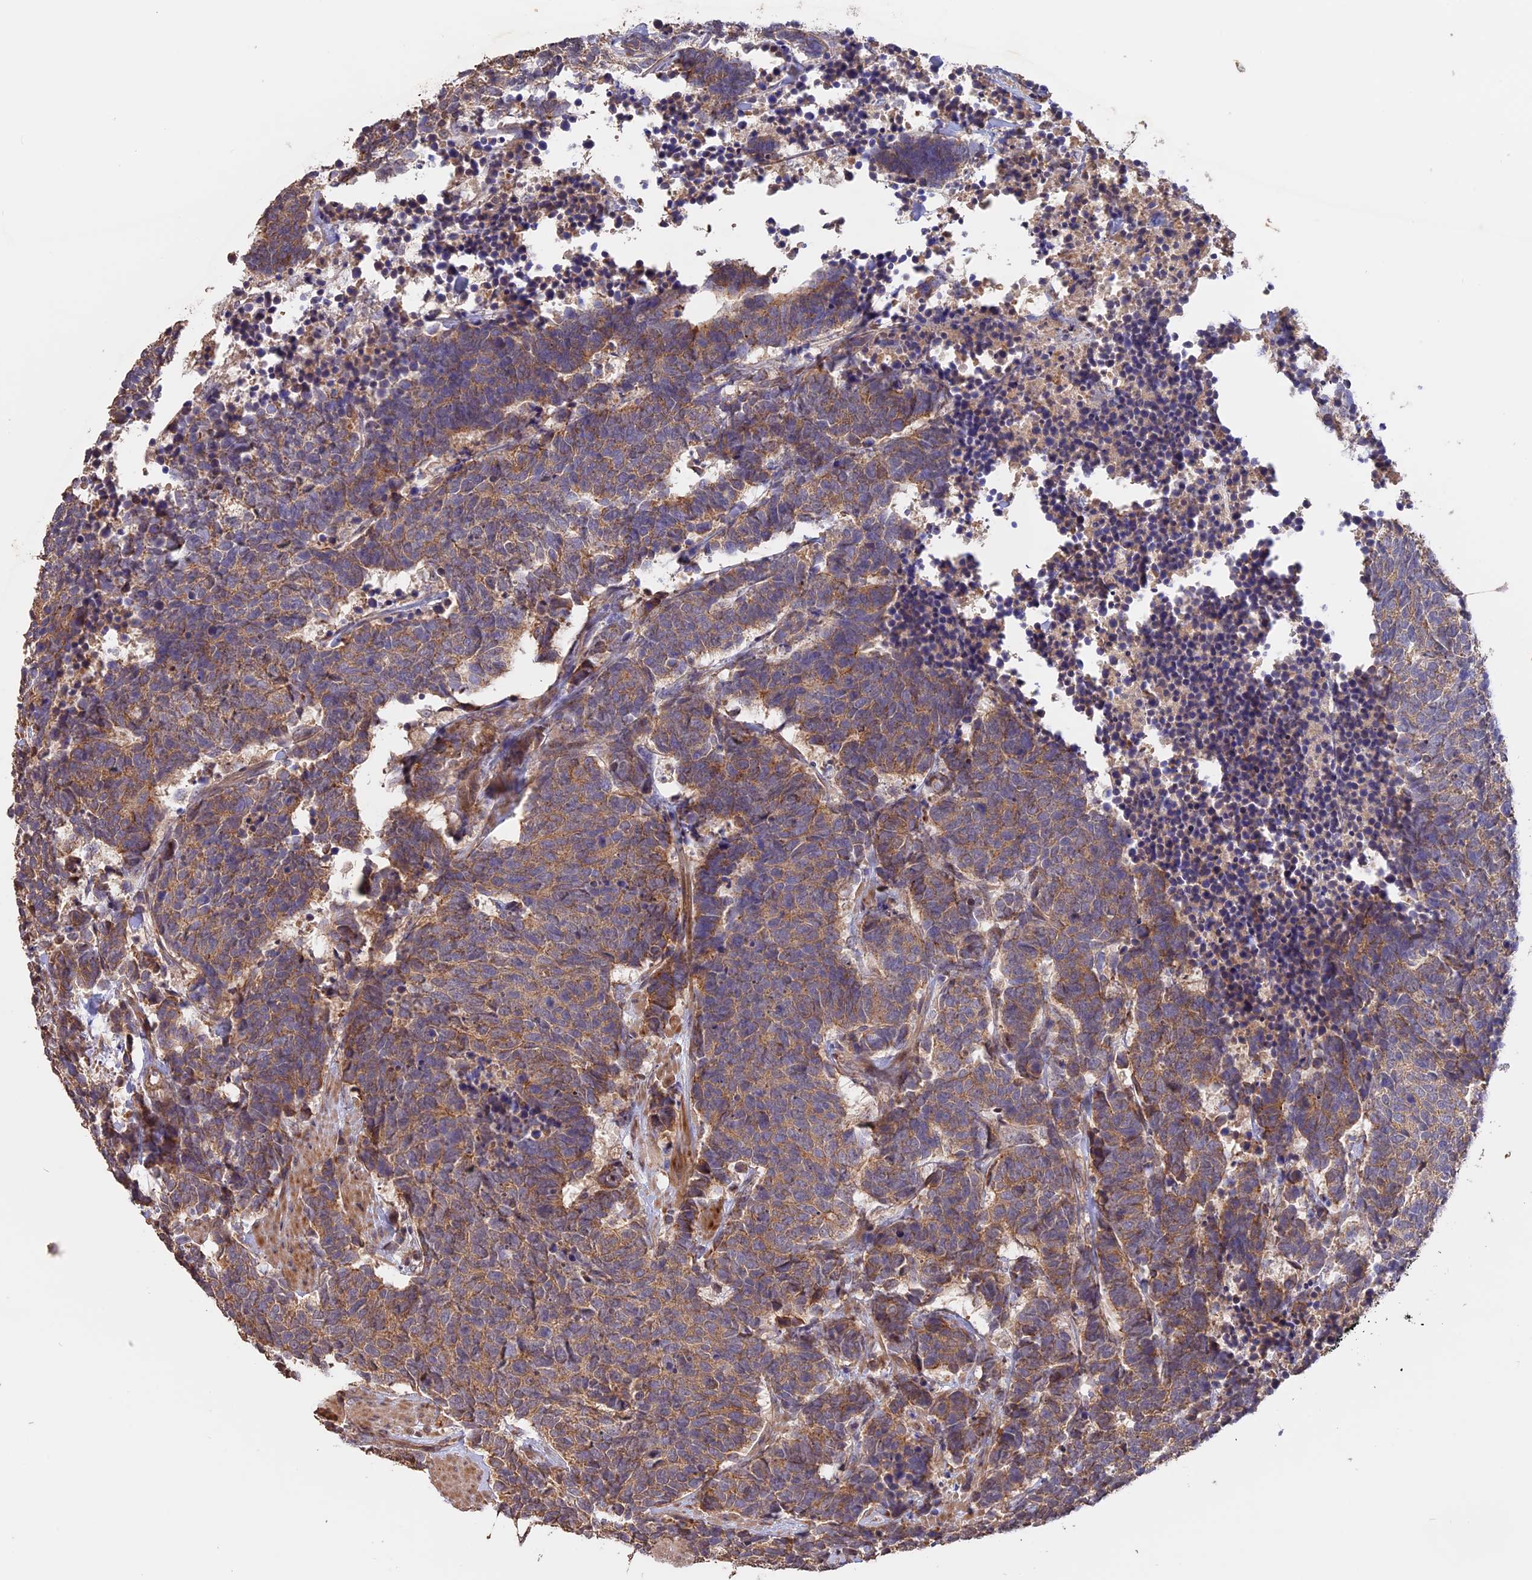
{"staining": {"intensity": "moderate", "quantity": ">75%", "location": "cytoplasmic/membranous"}, "tissue": "carcinoid", "cell_type": "Tumor cells", "image_type": "cancer", "snomed": [{"axis": "morphology", "description": "Carcinoma, NOS"}, {"axis": "morphology", "description": "Carcinoid, malignant, NOS"}, {"axis": "topography", "description": "Urinary bladder"}], "caption": "Tumor cells display moderate cytoplasmic/membranous staining in approximately >75% of cells in carcinoid.", "gene": "RASAL1", "patient": {"sex": "male", "age": 57}}